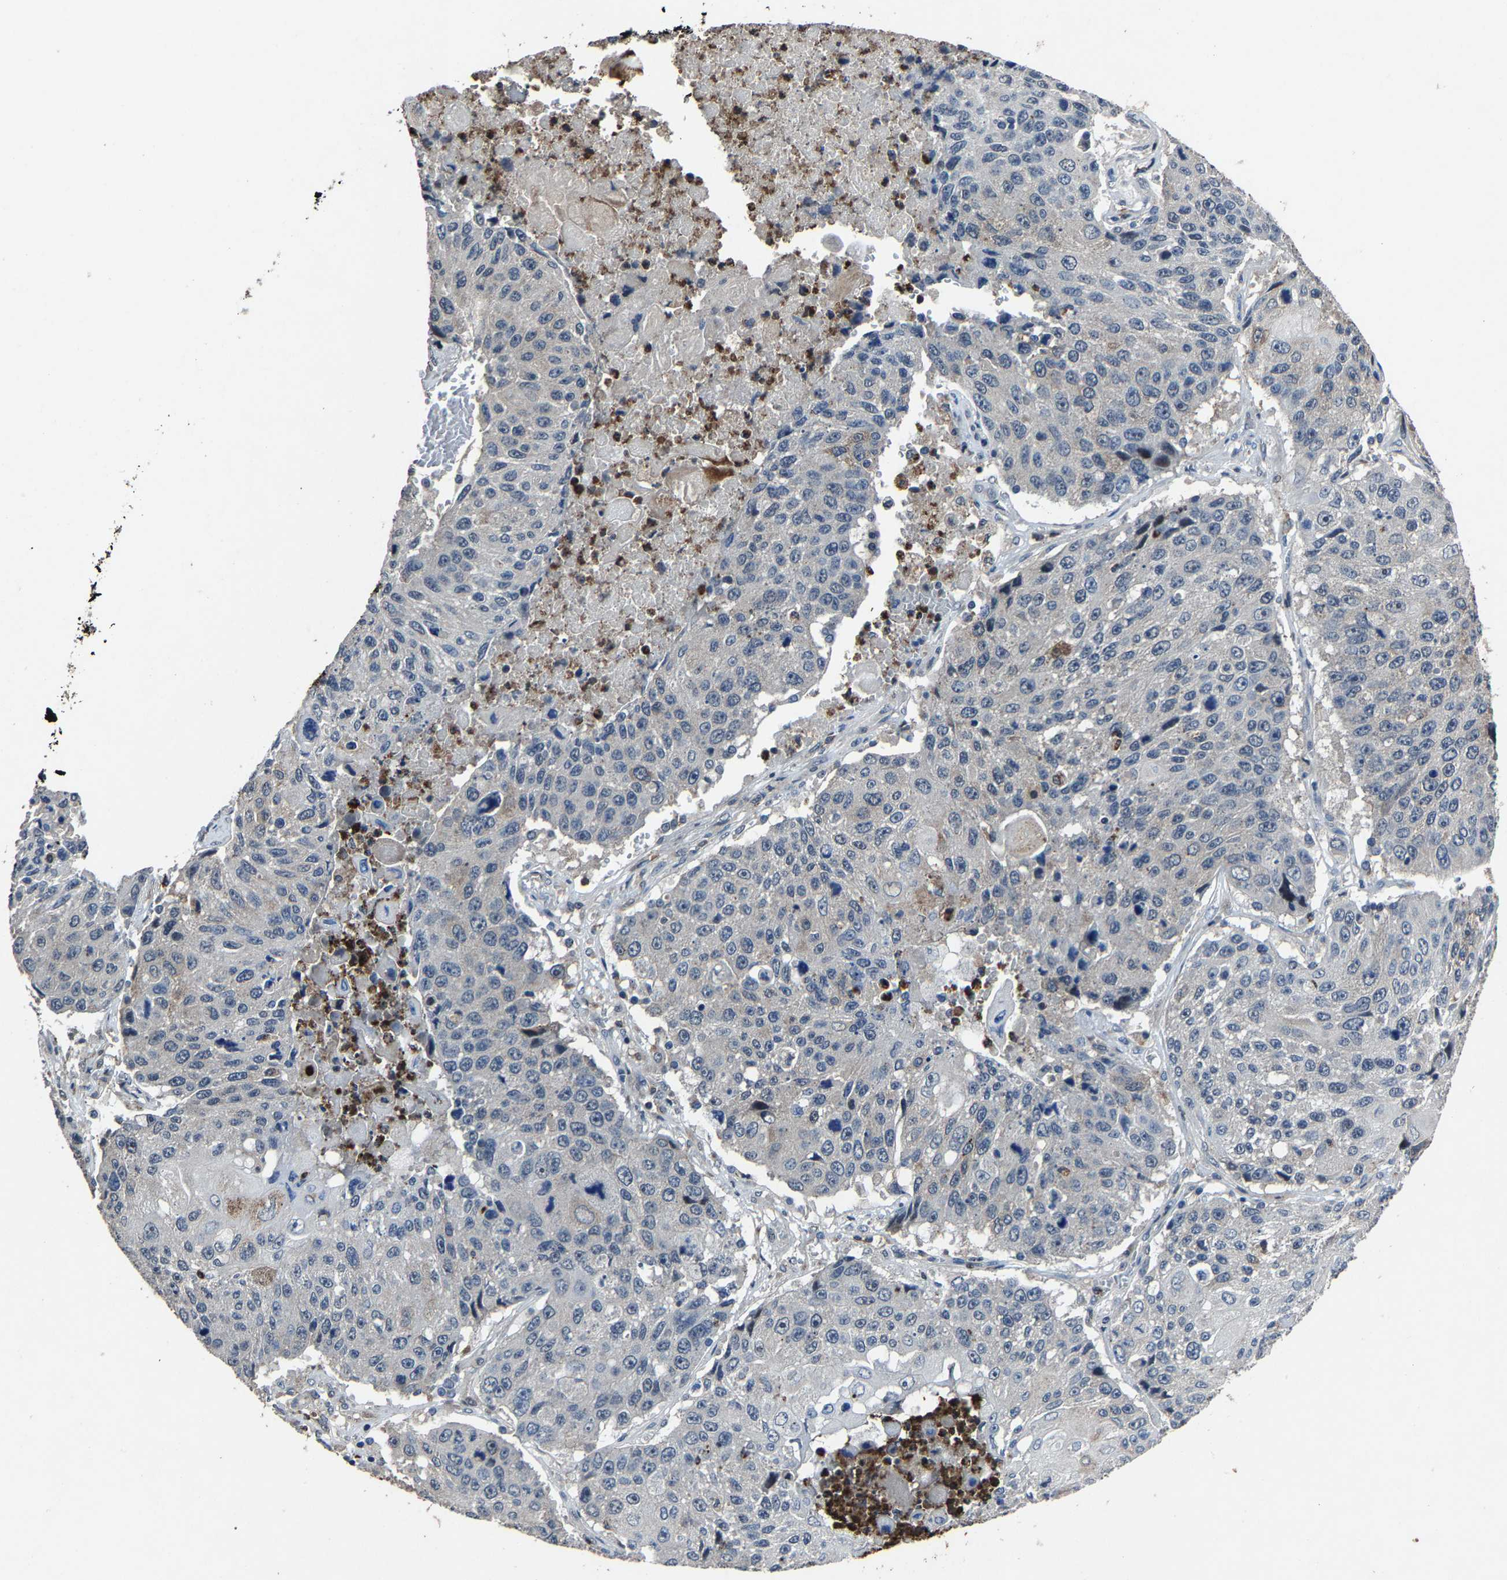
{"staining": {"intensity": "negative", "quantity": "none", "location": "none"}, "tissue": "lung cancer", "cell_type": "Tumor cells", "image_type": "cancer", "snomed": [{"axis": "morphology", "description": "Squamous cell carcinoma, NOS"}, {"axis": "topography", "description": "Lung"}], "caption": "Protein analysis of lung cancer shows no significant expression in tumor cells.", "gene": "PCNX2", "patient": {"sex": "male", "age": 61}}